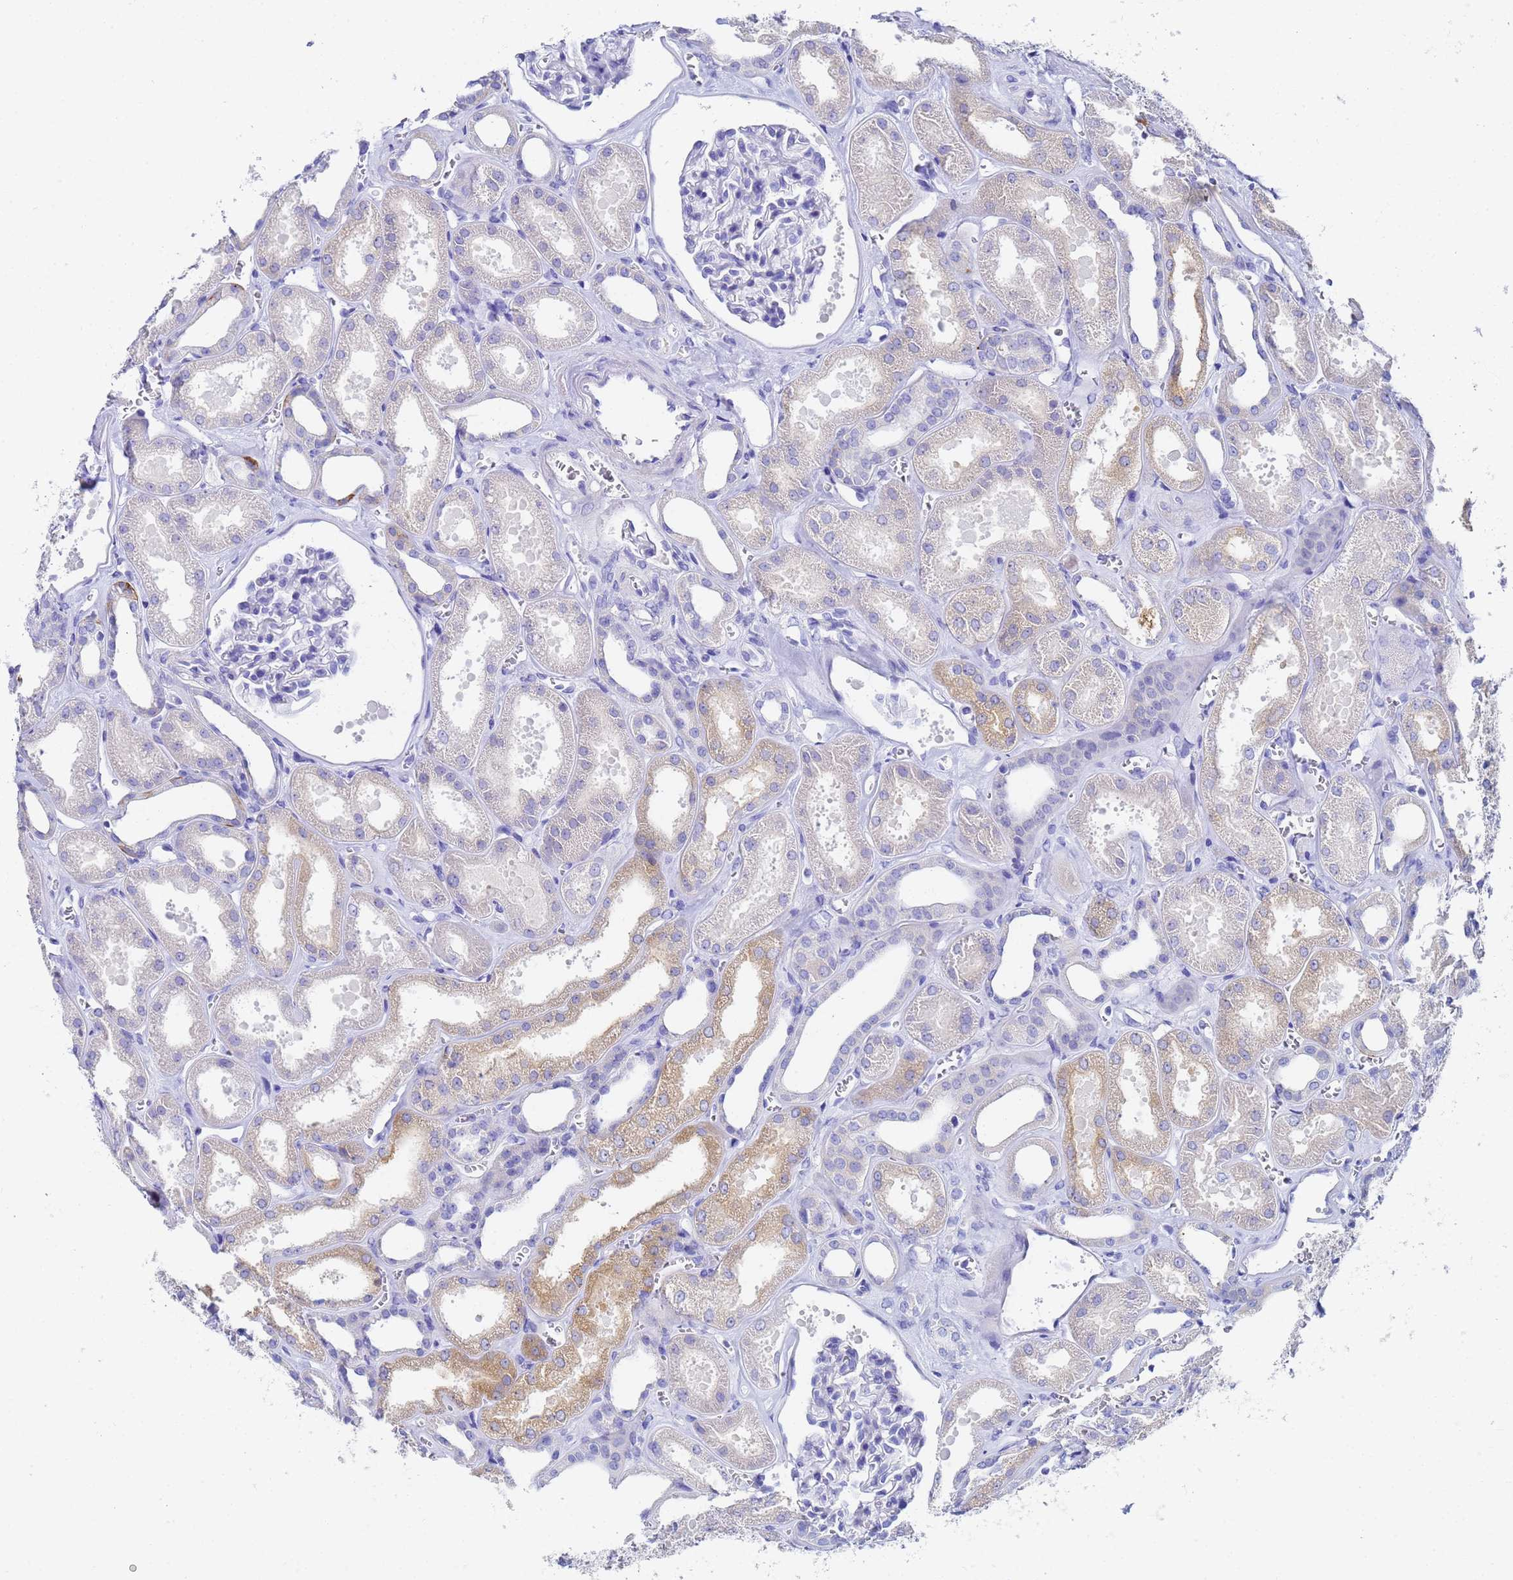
{"staining": {"intensity": "negative", "quantity": "none", "location": "none"}, "tissue": "kidney", "cell_type": "Cells in glomeruli", "image_type": "normal", "snomed": [{"axis": "morphology", "description": "Normal tissue, NOS"}, {"axis": "morphology", "description": "Adenocarcinoma, NOS"}, {"axis": "topography", "description": "Kidney"}], "caption": "Kidney was stained to show a protein in brown. There is no significant expression in cells in glomeruli. (DAB (3,3'-diaminobenzidine) immunohistochemistry (IHC) with hematoxylin counter stain).", "gene": "C2orf72", "patient": {"sex": "female", "age": 68}}